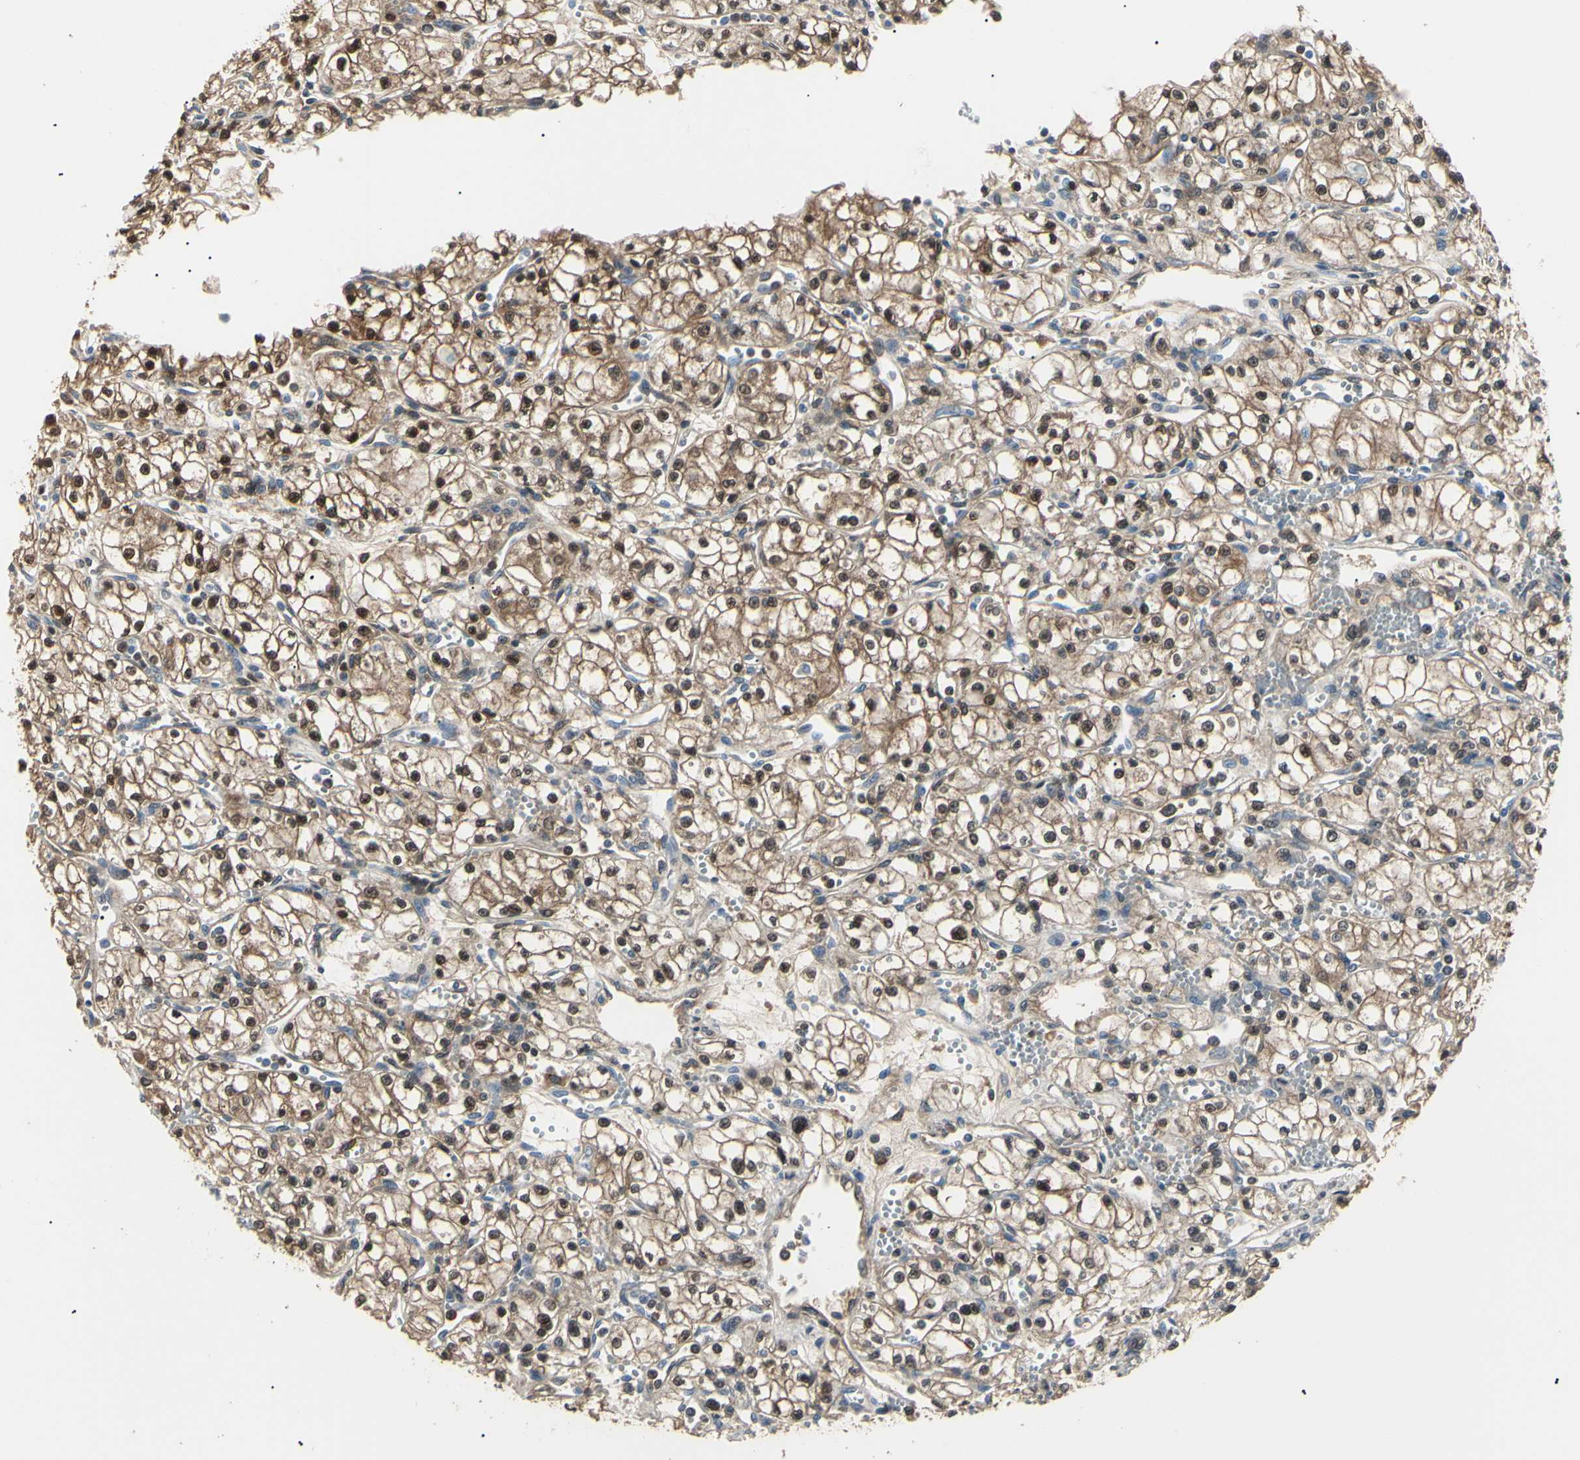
{"staining": {"intensity": "strong", "quantity": ">75%", "location": "cytoplasmic/membranous,nuclear"}, "tissue": "renal cancer", "cell_type": "Tumor cells", "image_type": "cancer", "snomed": [{"axis": "morphology", "description": "Normal tissue, NOS"}, {"axis": "morphology", "description": "Adenocarcinoma, NOS"}, {"axis": "topography", "description": "Kidney"}], "caption": "This image exhibits renal cancer (adenocarcinoma) stained with immunohistochemistry (IHC) to label a protein in brown. The cytoplasmic/membranous and nuclear of tumor cells show strong positivity for the protein. Nuclei are counter-stained blue.", "gene": "AKR1C3", "patient": {"sex": "male", "age": 59}}